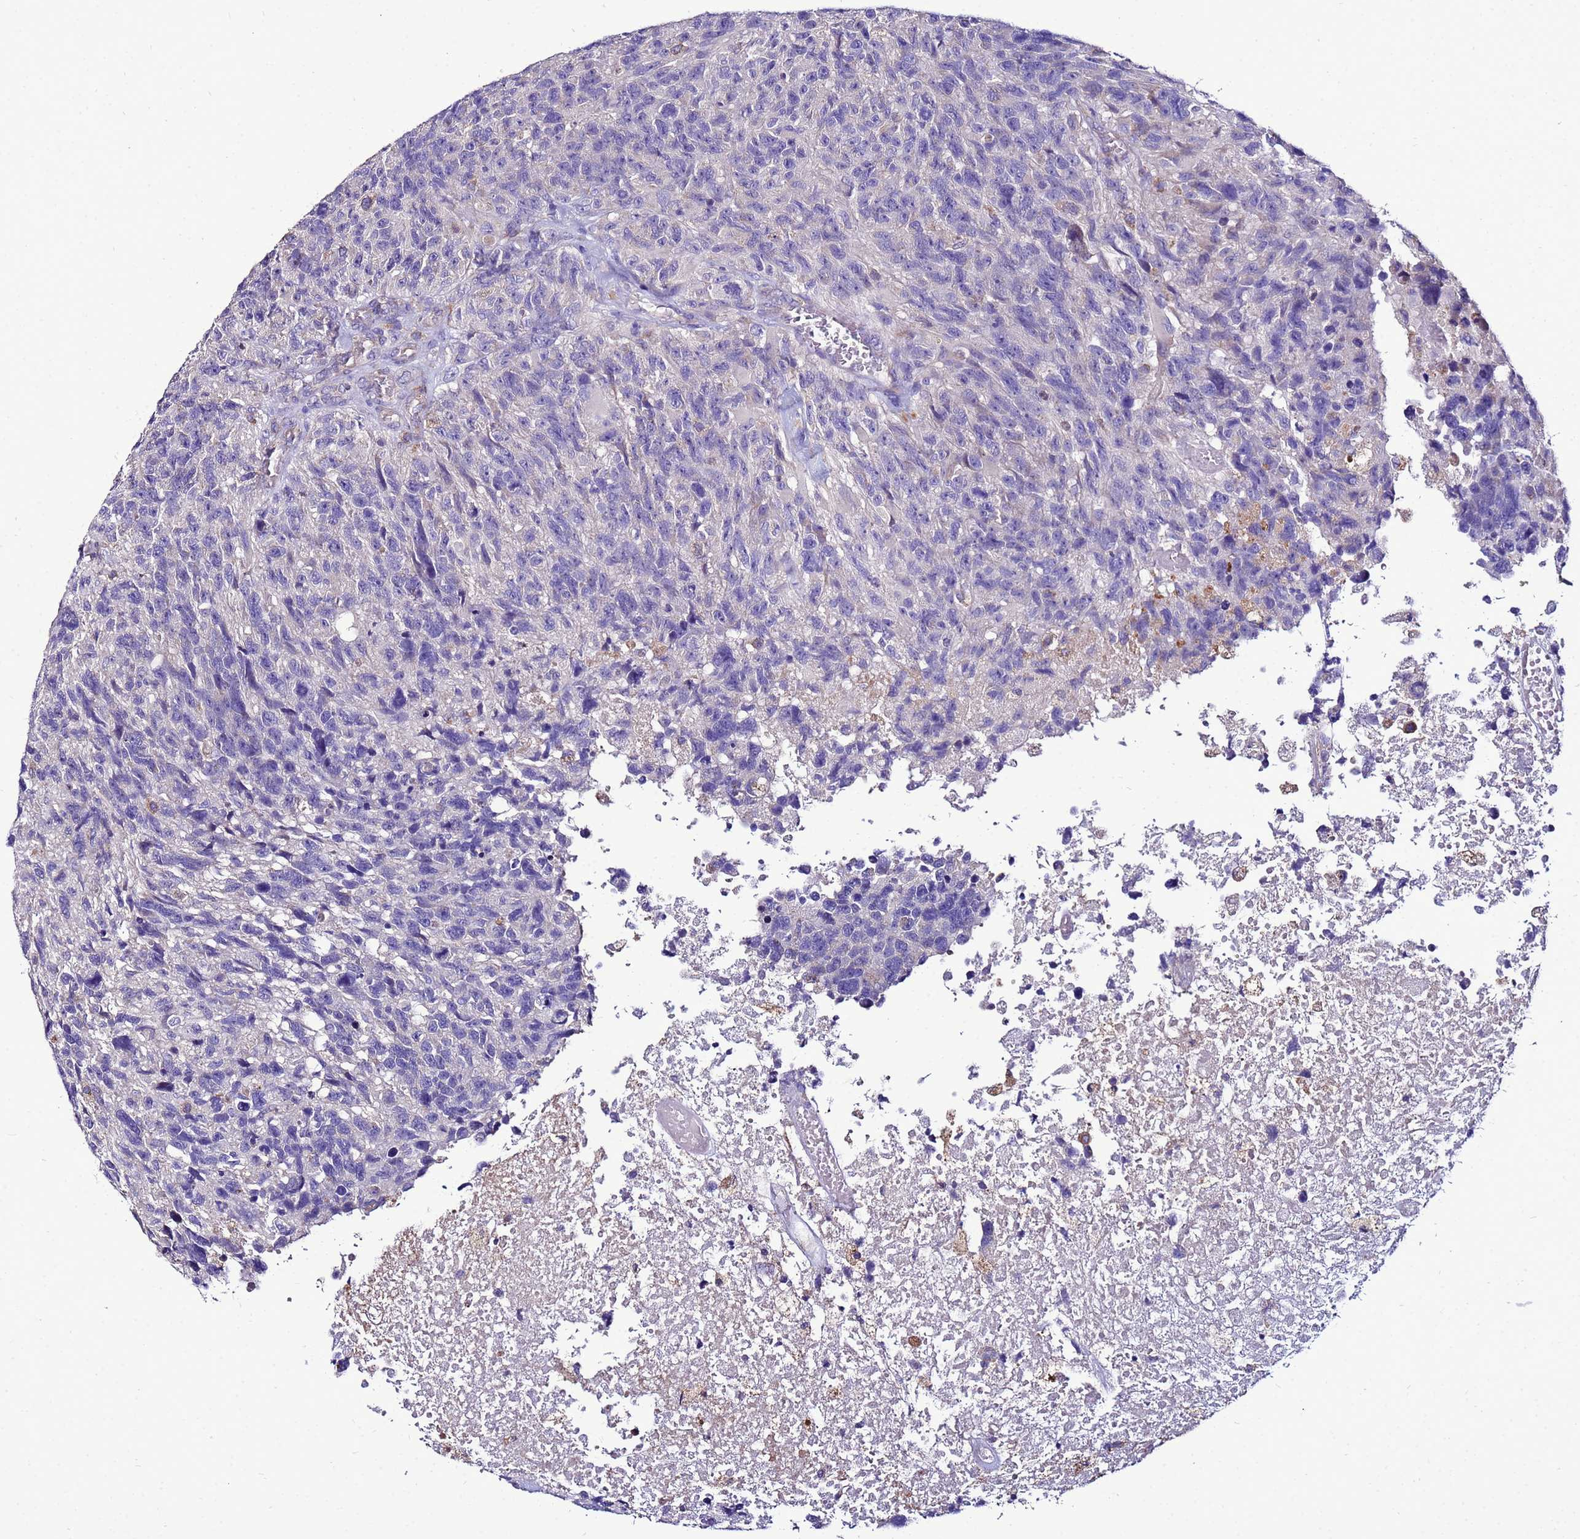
{"staining": {"intensity": "negative", "quantity": "none", "location": "none"}, "tissue": "glioma", "cell_type": "Tumor cells", "image_type": "cancer", "snomed": [{"axis": "morphology", "description": "Glioma, malignant, High grade"}, {"axis": "topography", "description": "Brain"}], "caption": "This micrograph is of malignant glioma (high-grade) stained with immunohistochemistry (IHC) to label a protein in brown with the nuclei are counter-stained blue. There is no staining in tumor cells.", "gene": "ANTKMT", "patient": {"sex": "male", "age": 69}}